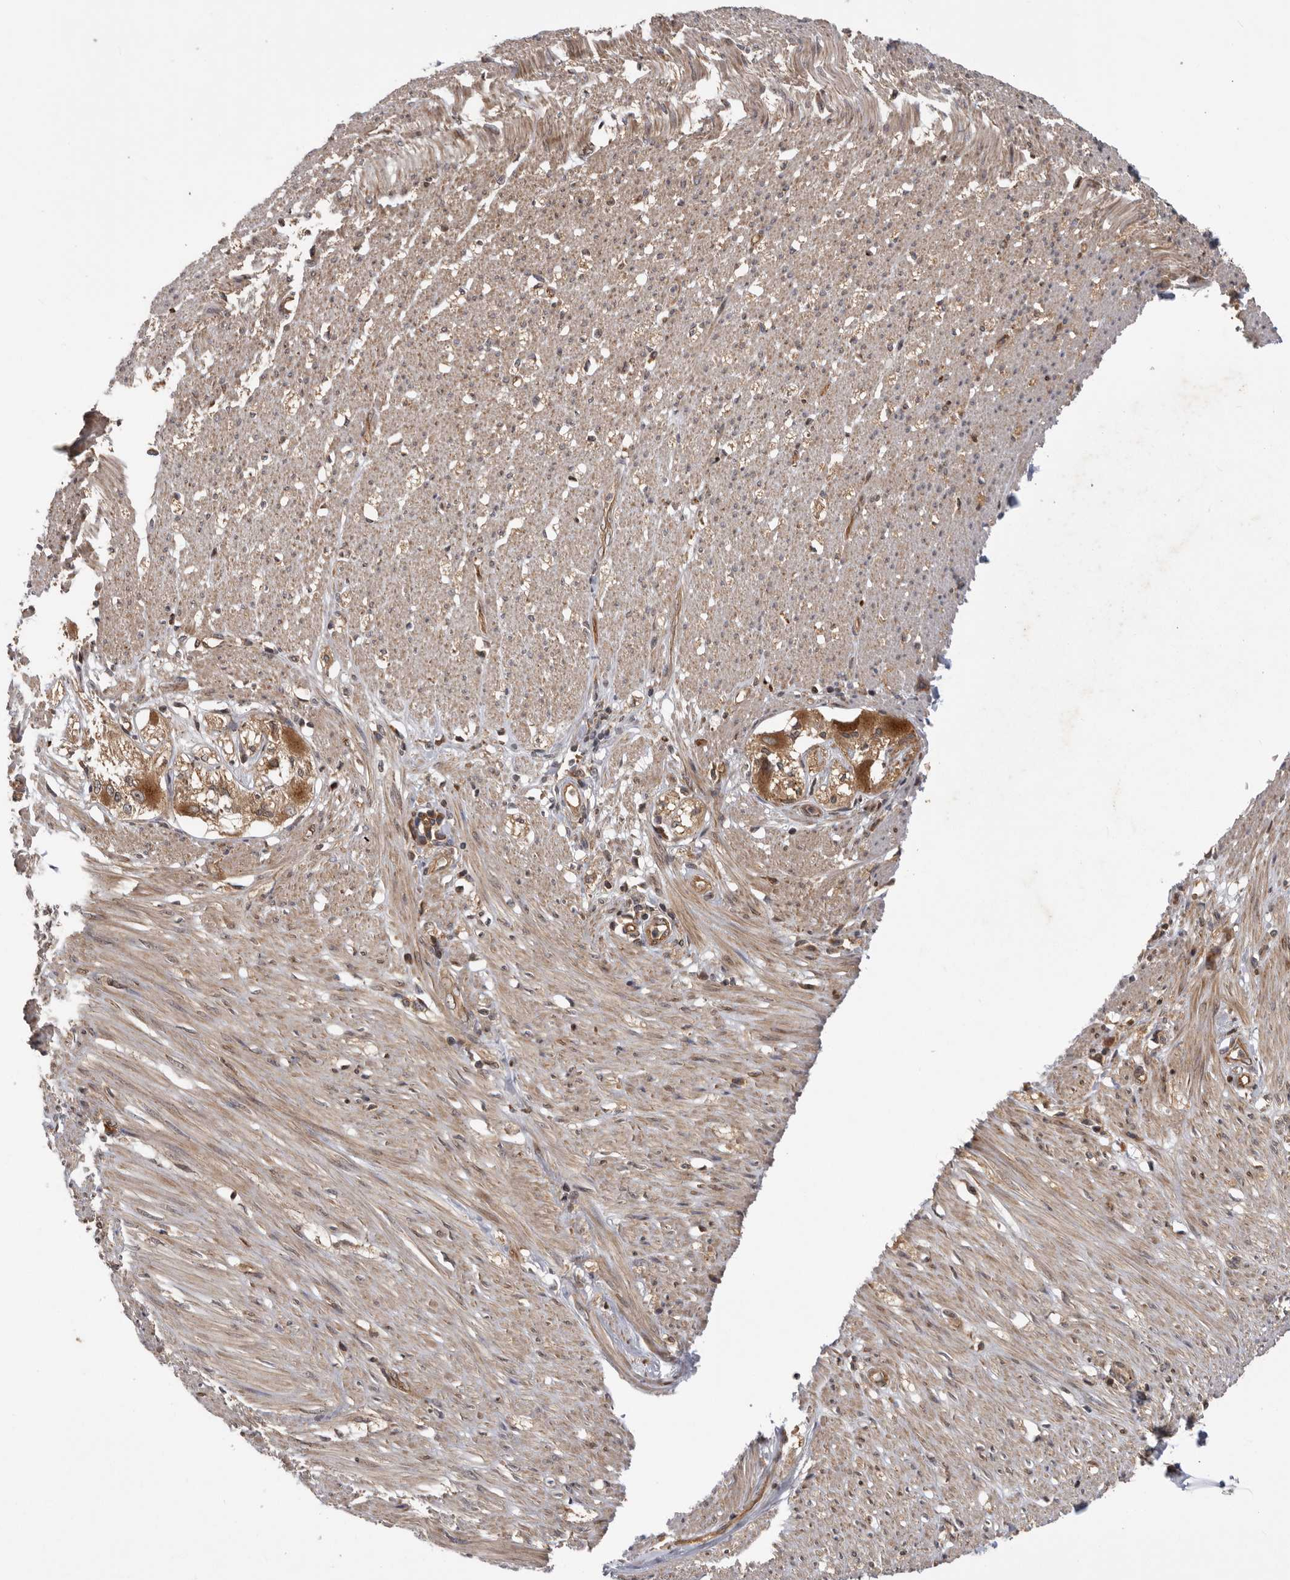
{"staining": {"intensity": "moderate", "quantity": ">75%", "location": "cytoplasmic/membranous,nuclear"}, "tissue": "smooth muscle", "cell_type": "Smooth muscle cells", "image_type": "normal", "snomed": [{"axis": "morphology", "description": "Normal tissue, NOS"}, {"axis": "morphology", "description": "Adenocarcinoma, NOS"}, {"axis": "topography", "description": "Colon"}, {"axis": "topography", "description": "Peripheral nerve tissue"}], "caption": "About >75% of smooth muscle cells in unremarkable human smooth muscle show moderate cytoplasmic/membranous,nuclear protein positivity as visualized by brown immunohistochemical staining.", "gene": "DHDDS", "patient": {"sex": "male", "age": 14}}